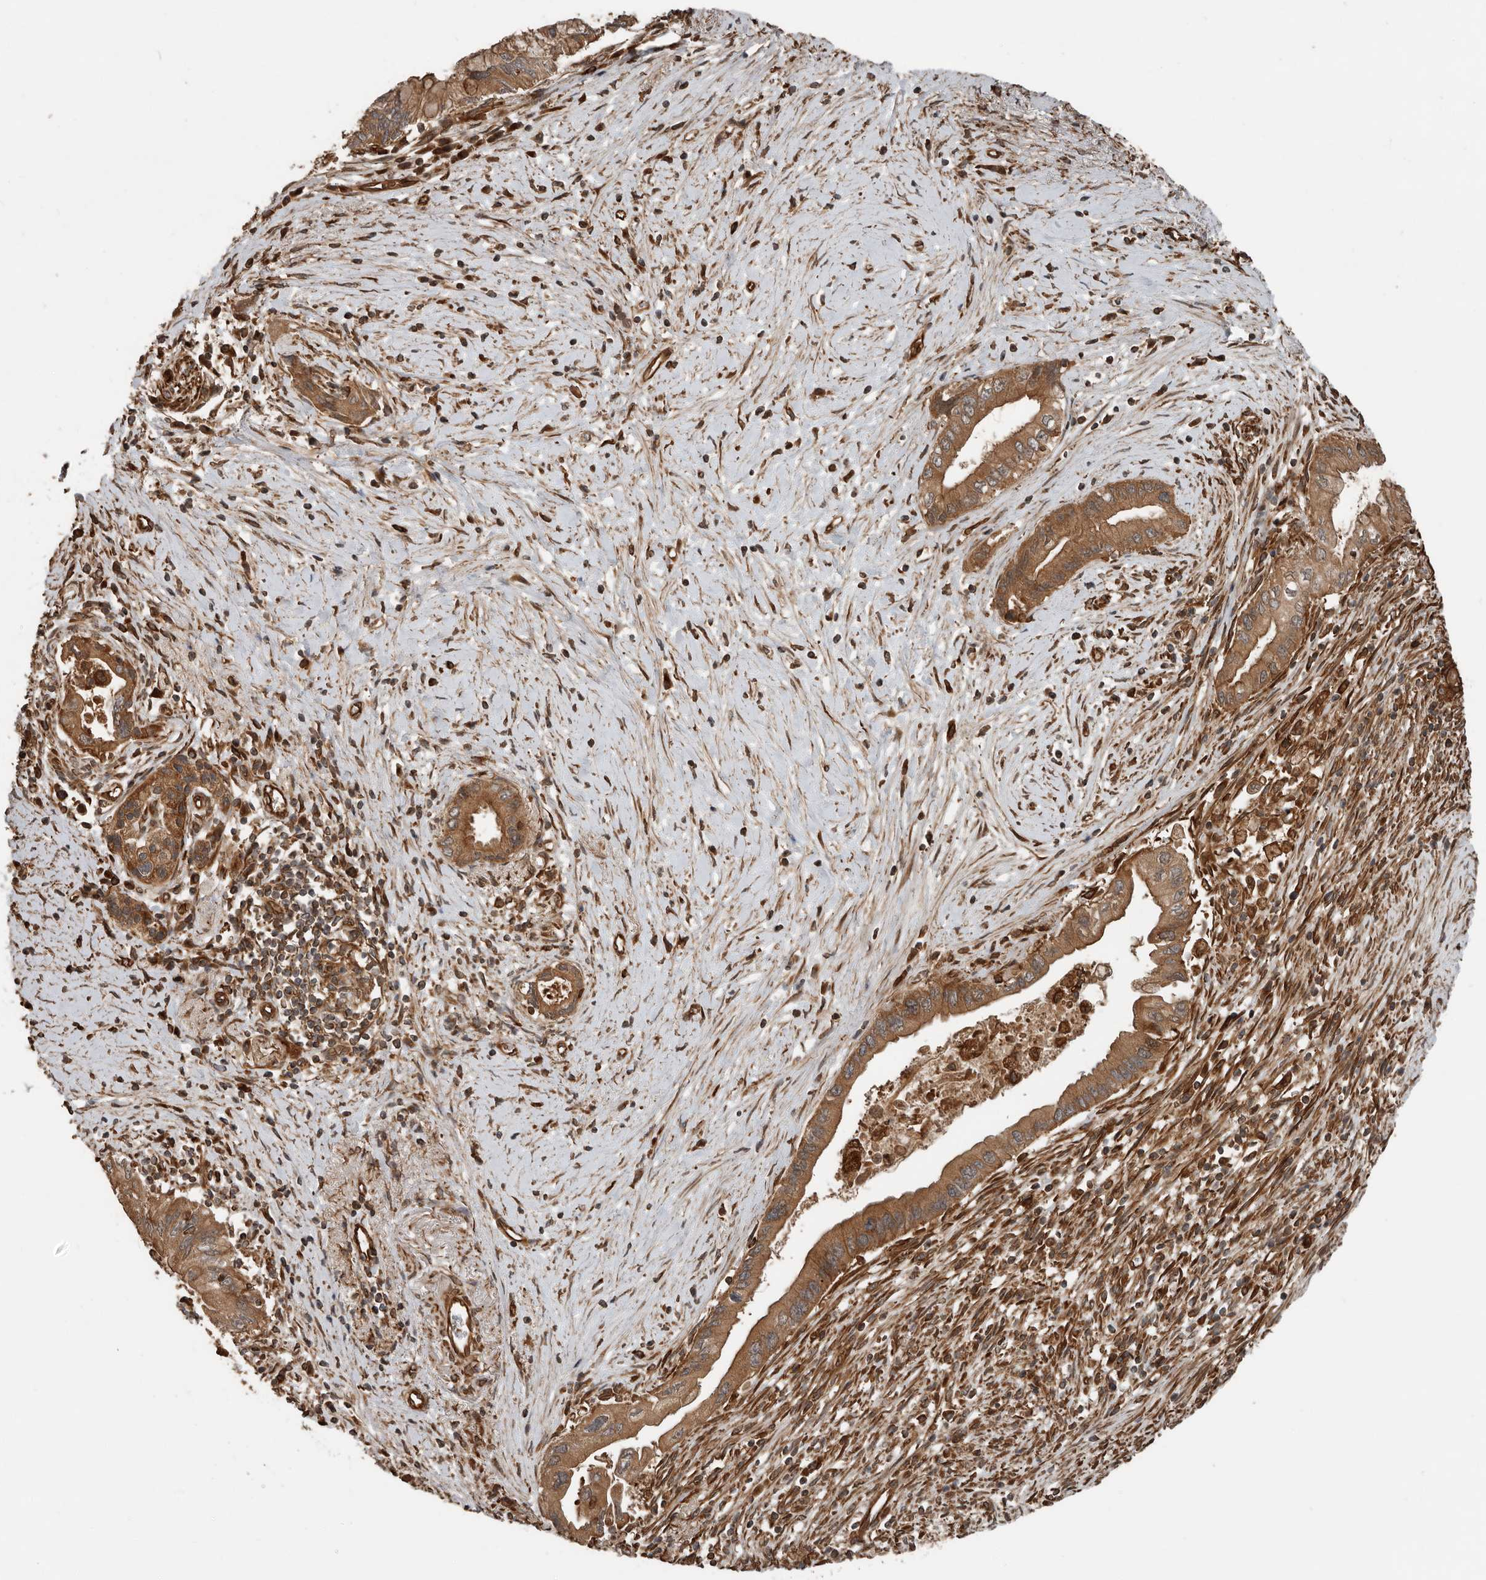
{"staining": {"intensity": "moderate", "quantity": ">75%", "location": "cytoplasmic/membranous"}, "tissue": "pancreatic cancer", "cell_type": "Tumor cells", "image_type": "cancer", "snomed": [{"axis": "morphology", "description": "Adenocarcinoma, NOS"}, {"axis": "topography", "description": "Pancreas"}], "caption": "Brown immunohistochemical staining in human pancreatic adenocarcinoma exhibits moderate cytoplasmic/membranous staining in approximately >75% of tumor cells.", "gene": "YOD1", "patient": {"sex": "male", "age": 78}}